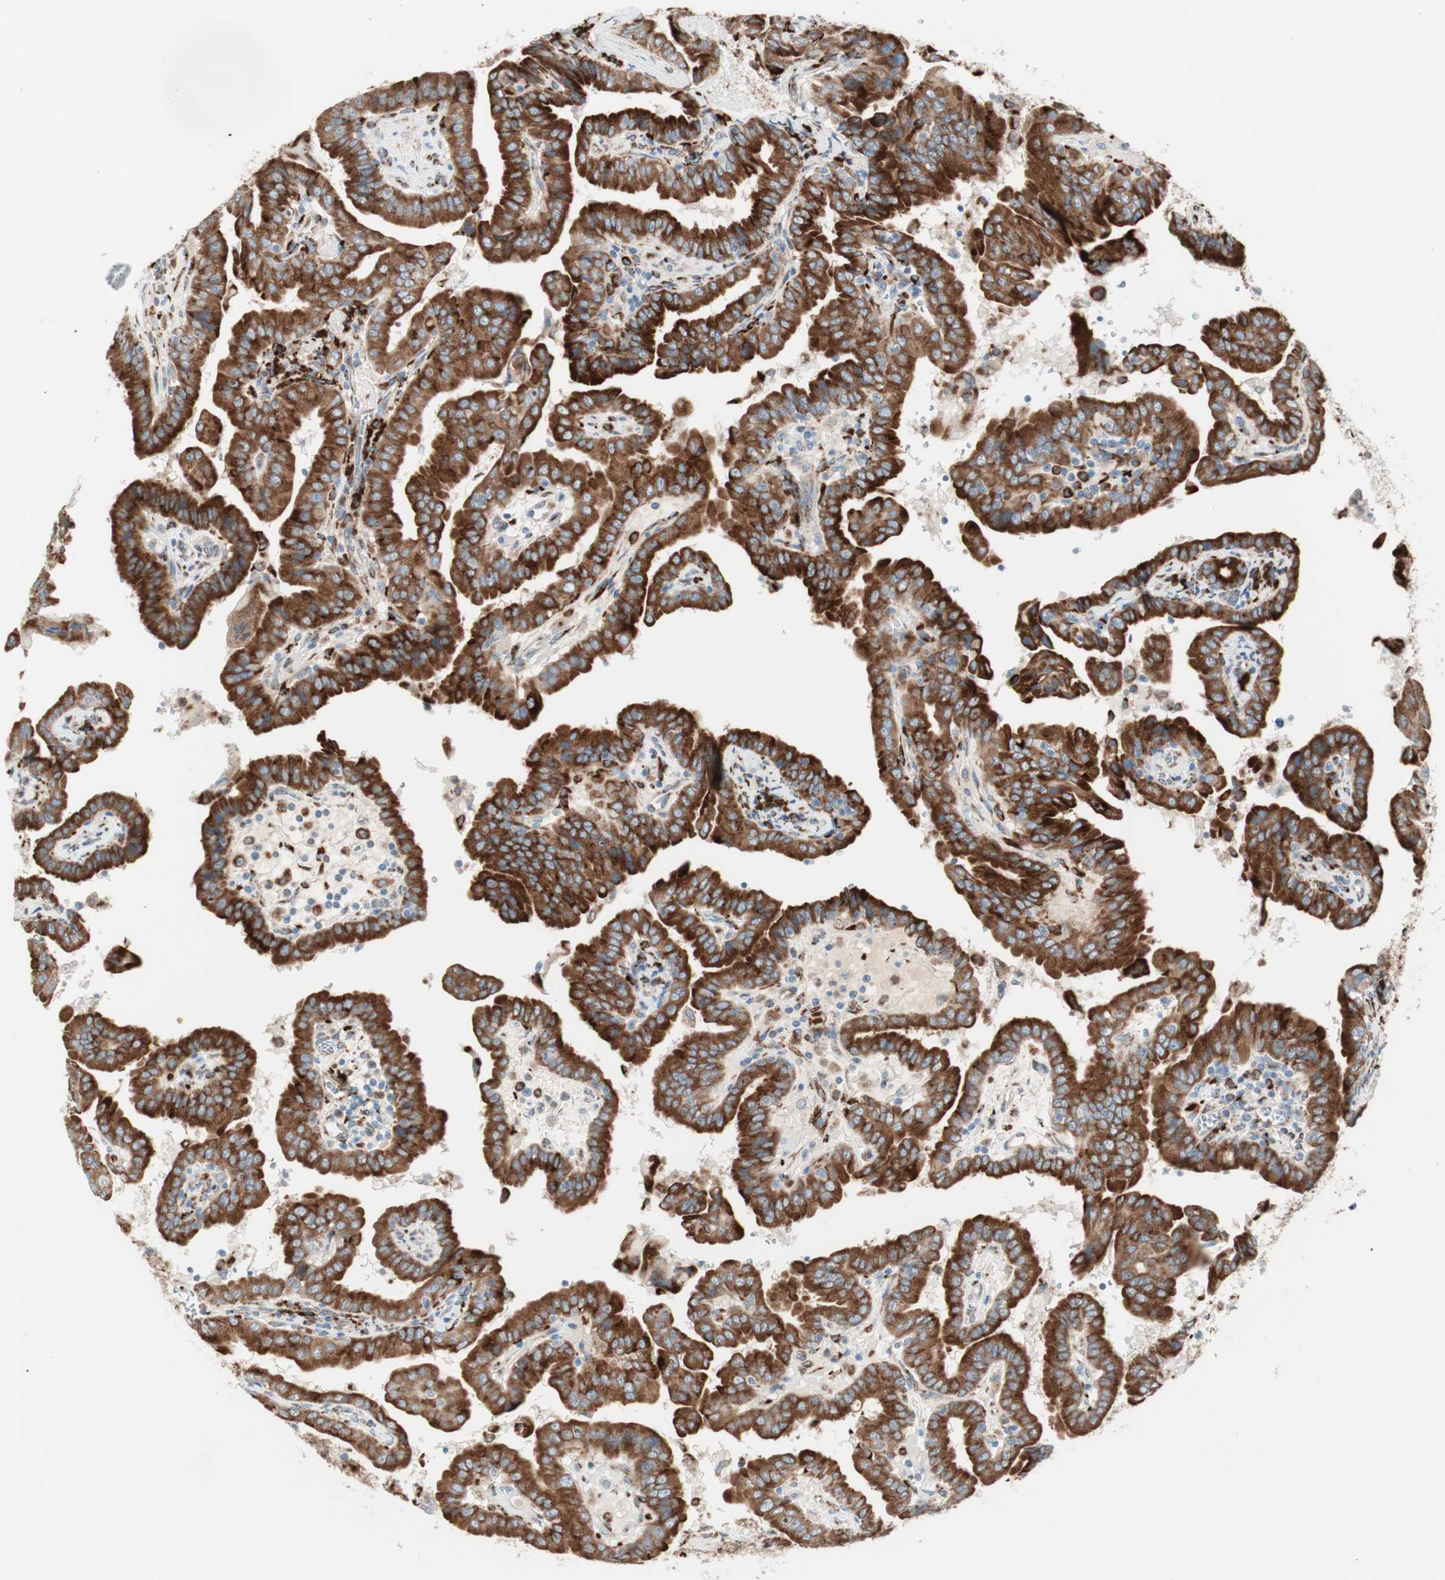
{"staining": {"intensity": "strong", "quantity": ">75%", "location": "cytoplasmic/membranous"}, "tissue": "thyroid cancer", "cell_type": "Tumor cells", "image_type": "cancer", "snomed": [{"axis": "morphology", "description": "Papillary adenocarcinoma, NOS"}, {"axis": "topography", "description": "Thyroid gland"}], "caption": "Immunohistochemistry (IHC) photomicrograph of human thyroid cancer (papillary adenocarcinoma) stained for a protein (brown), which shows high levels of strong cytoplasmic/membranous expression in approximately >75% of tumor cells.", "gene": "P4HTM", "patient": {"sex": "male", "age": 33}}